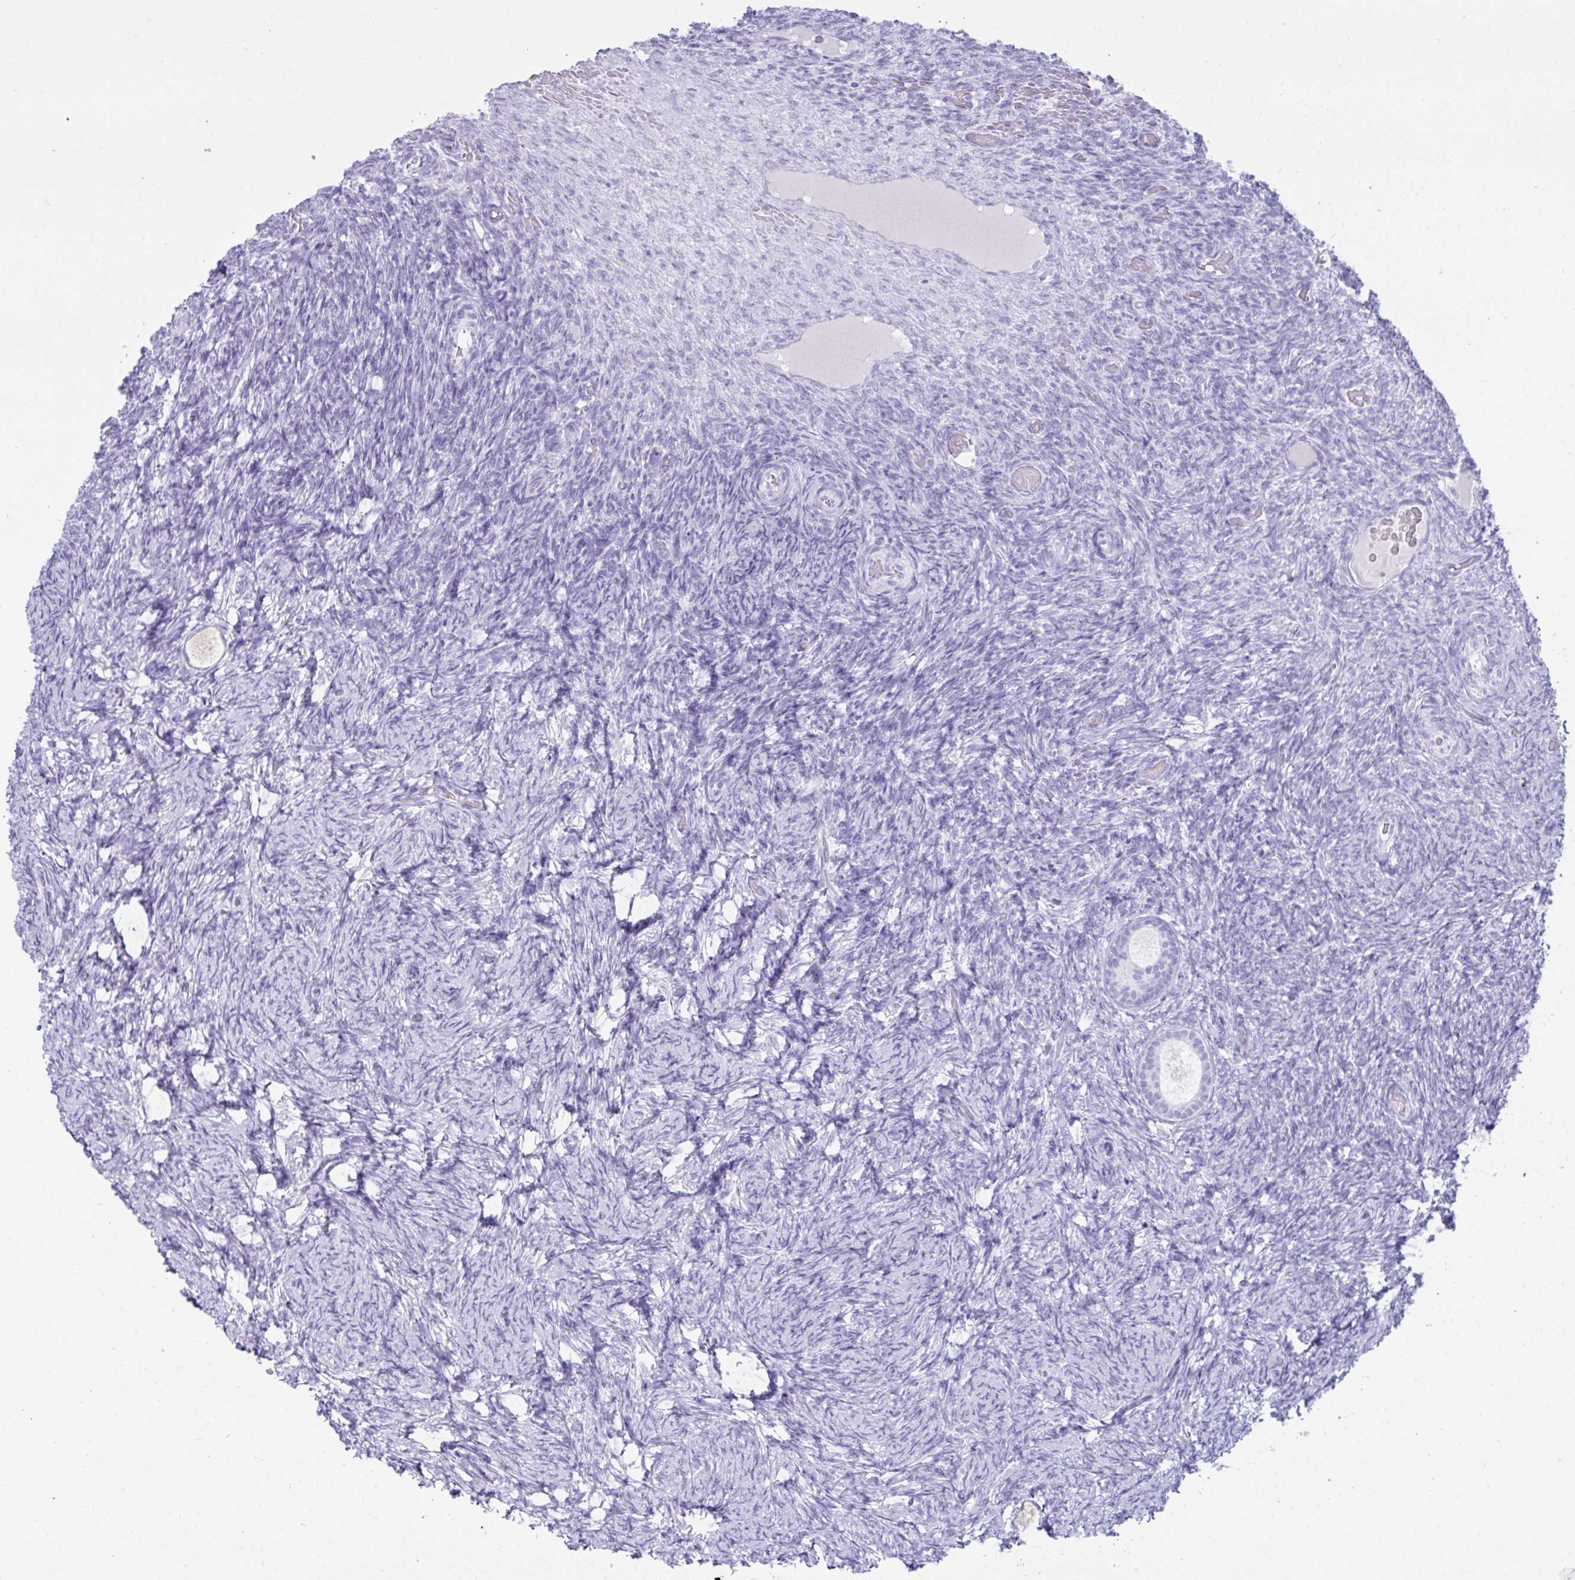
{"staining": {"intensity": "negative", "quantity": "none", "location": "none"}, "tissue": "ovary", "cell_type": "Follicle cells", "image_type": "normal", "snomed": [{"axis": "morphology", "description": "Normal tissue, NOS"}, {"axis": "topography", "description": "Ovary"}], "caption": "Photomicrograph shows no significant protein staining in follicle cells of benign ovary.", "gene": "PSCA", "patient": {"sex": "female", "age": 34}}